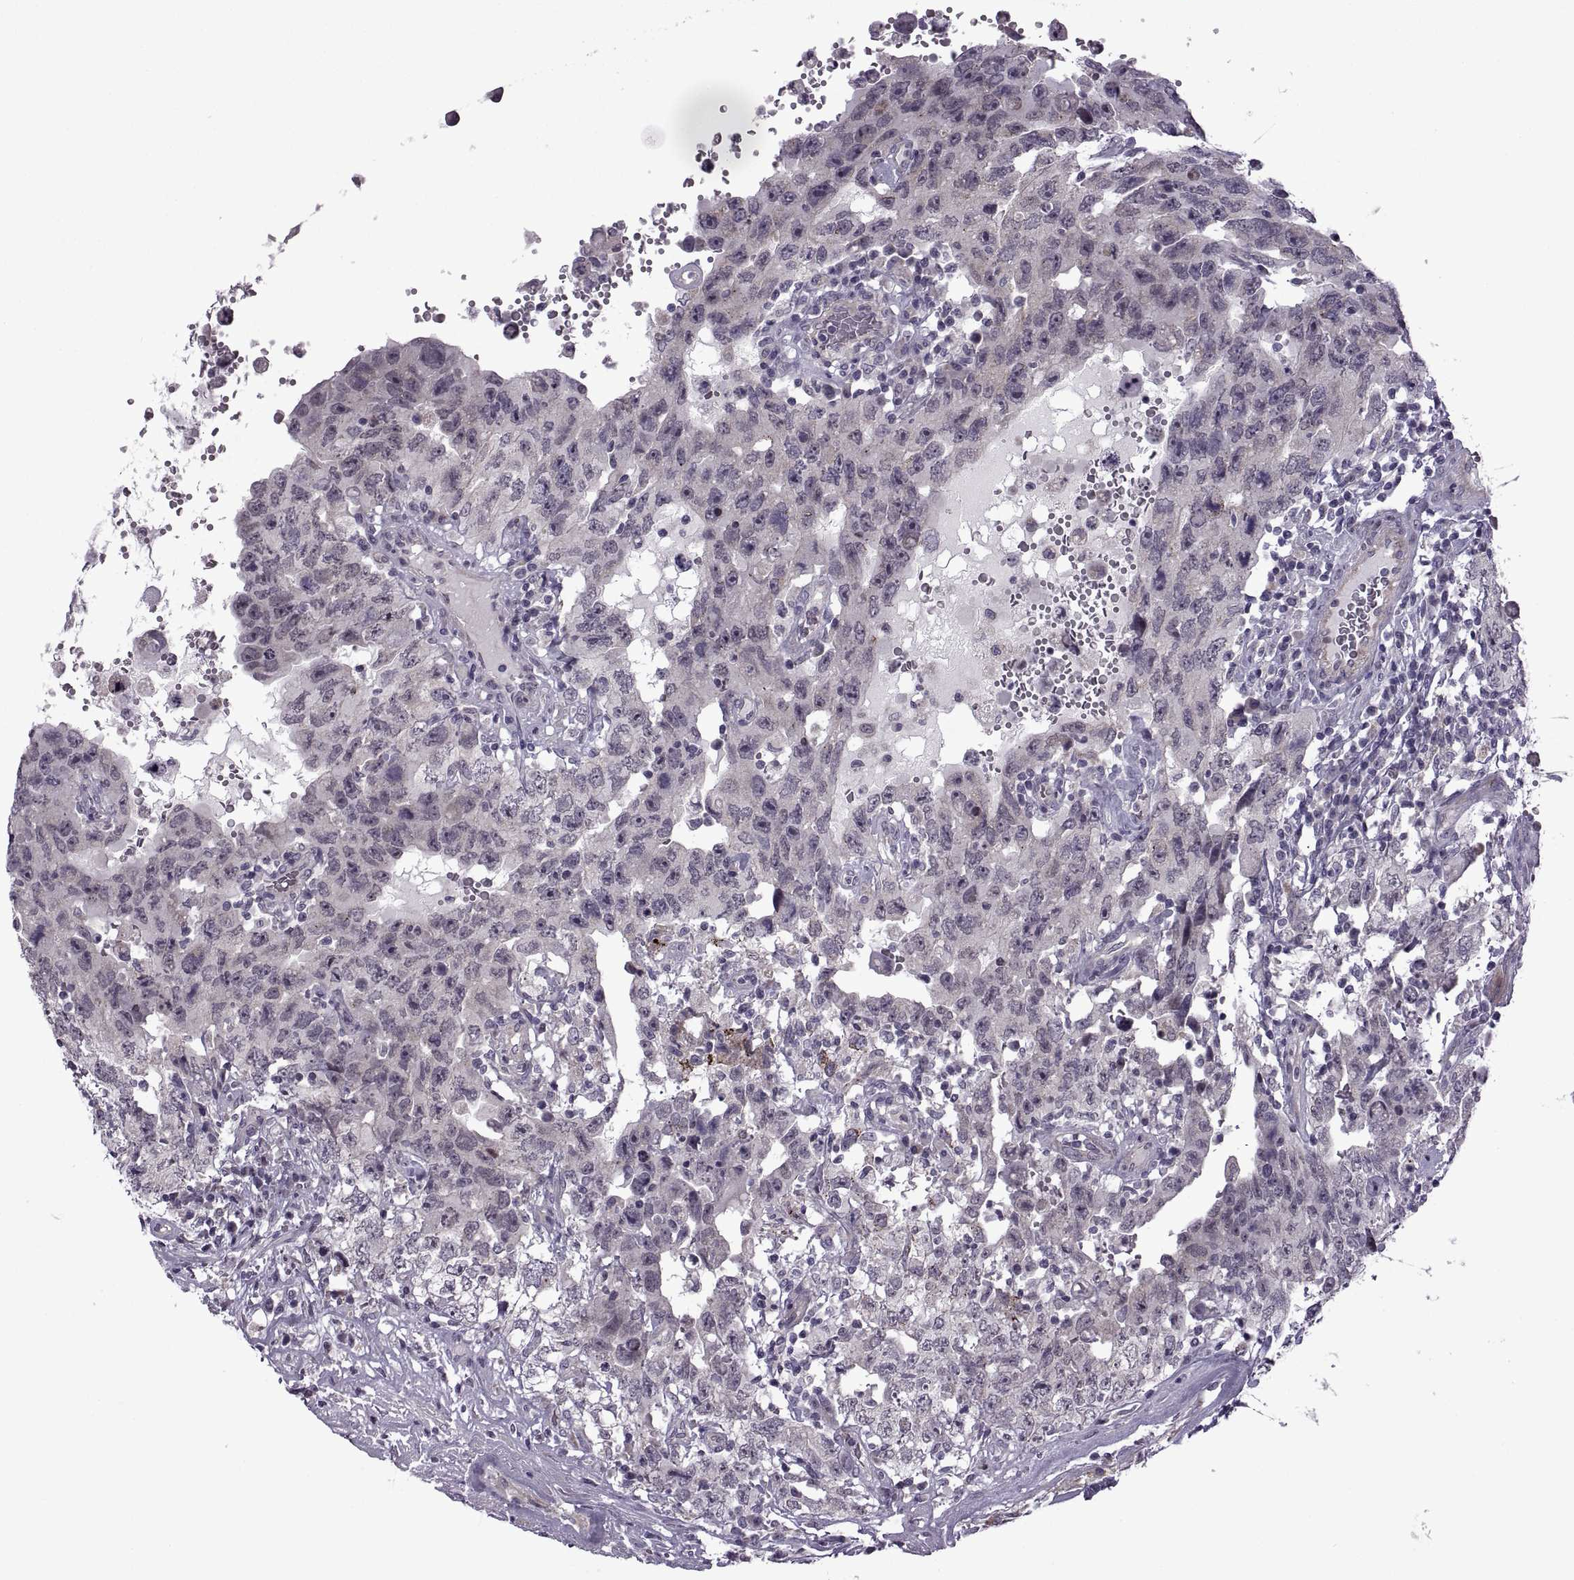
{"staining": {"intensity": "negative", "quantity": "none", "location": "none"}, "tissue": "testis cancer", "cell_type": "Tumor cells", "image_type": "cancer", "snomed": [{"axis": "morphology", "description": "Carcinoma, Embryonal, NOS"}, {"axis": "topography", "description": "Testis"}], "caption": "The immunohistochemistry (IHC) micrograph has no significant expression in tumor cells of testis cancer tissue.", "gene": "RIPK4", "patient": {"sex": "male", "age": 26}}